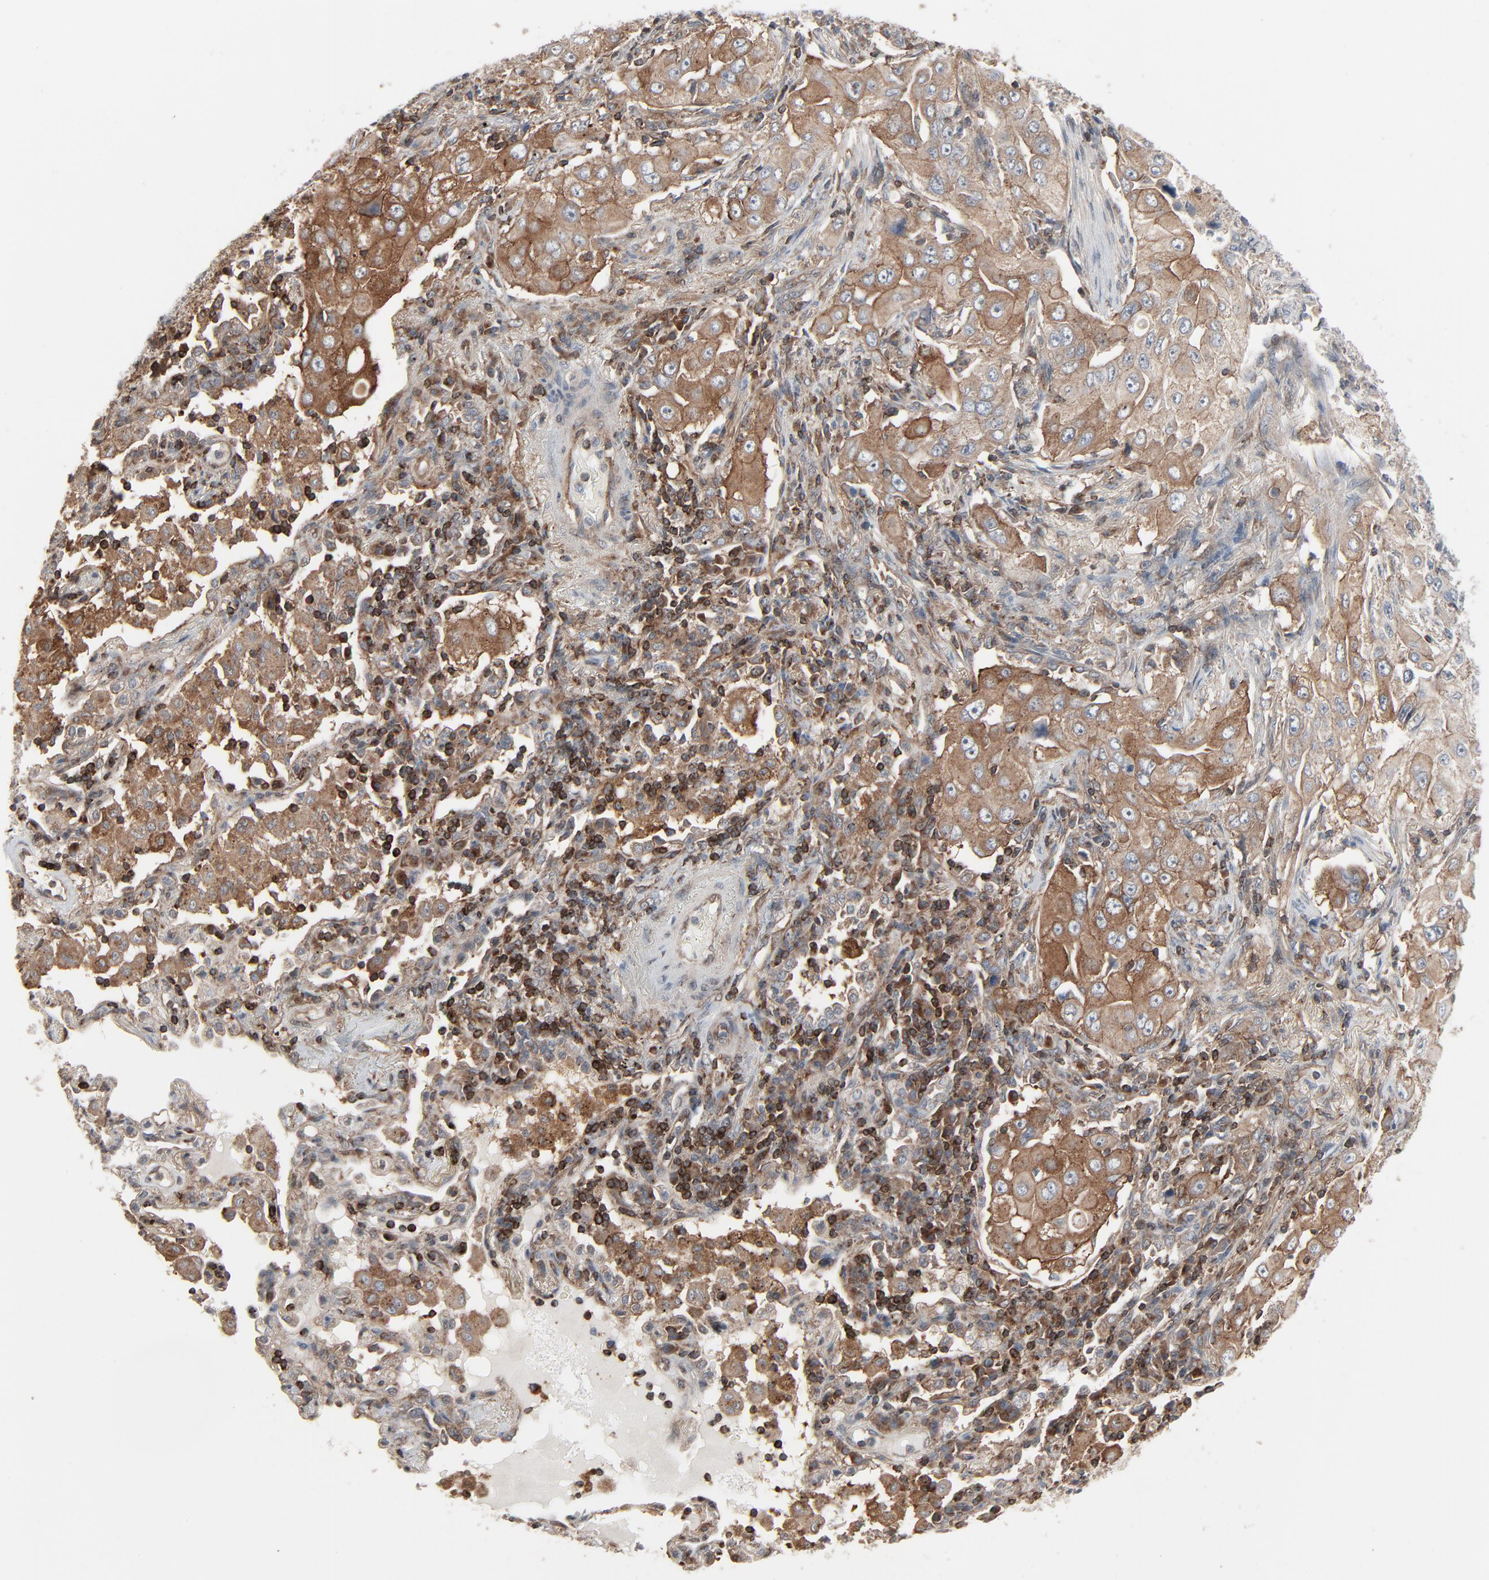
{"staining": {"intensity": "moderate", "quantity": ">75%", "location": "cytoplasmic/membranous"}, "tissue": "lung cancer", "cell_type": "Tumor cells", "image_type": "cancer", "snomed": [{"axis": "morphology", "description": "Adenocarcinoma, NOS"}, {"axis": "topography", "description": "Lung"}], "caption": "Immunohistochemistry (IHC) micrograph of neoplastic tissue: human lung adenocarcinoma stained using immunohistochemistry (IHC) displays medium levels of moderate protein expression localized specifically in the cytoplasmic/membranous of tumor cells, appearing as a cytoplasmic/membranous brown color.", "gene": "OPTN", "patient": {"sex": "male", "age": 84}}